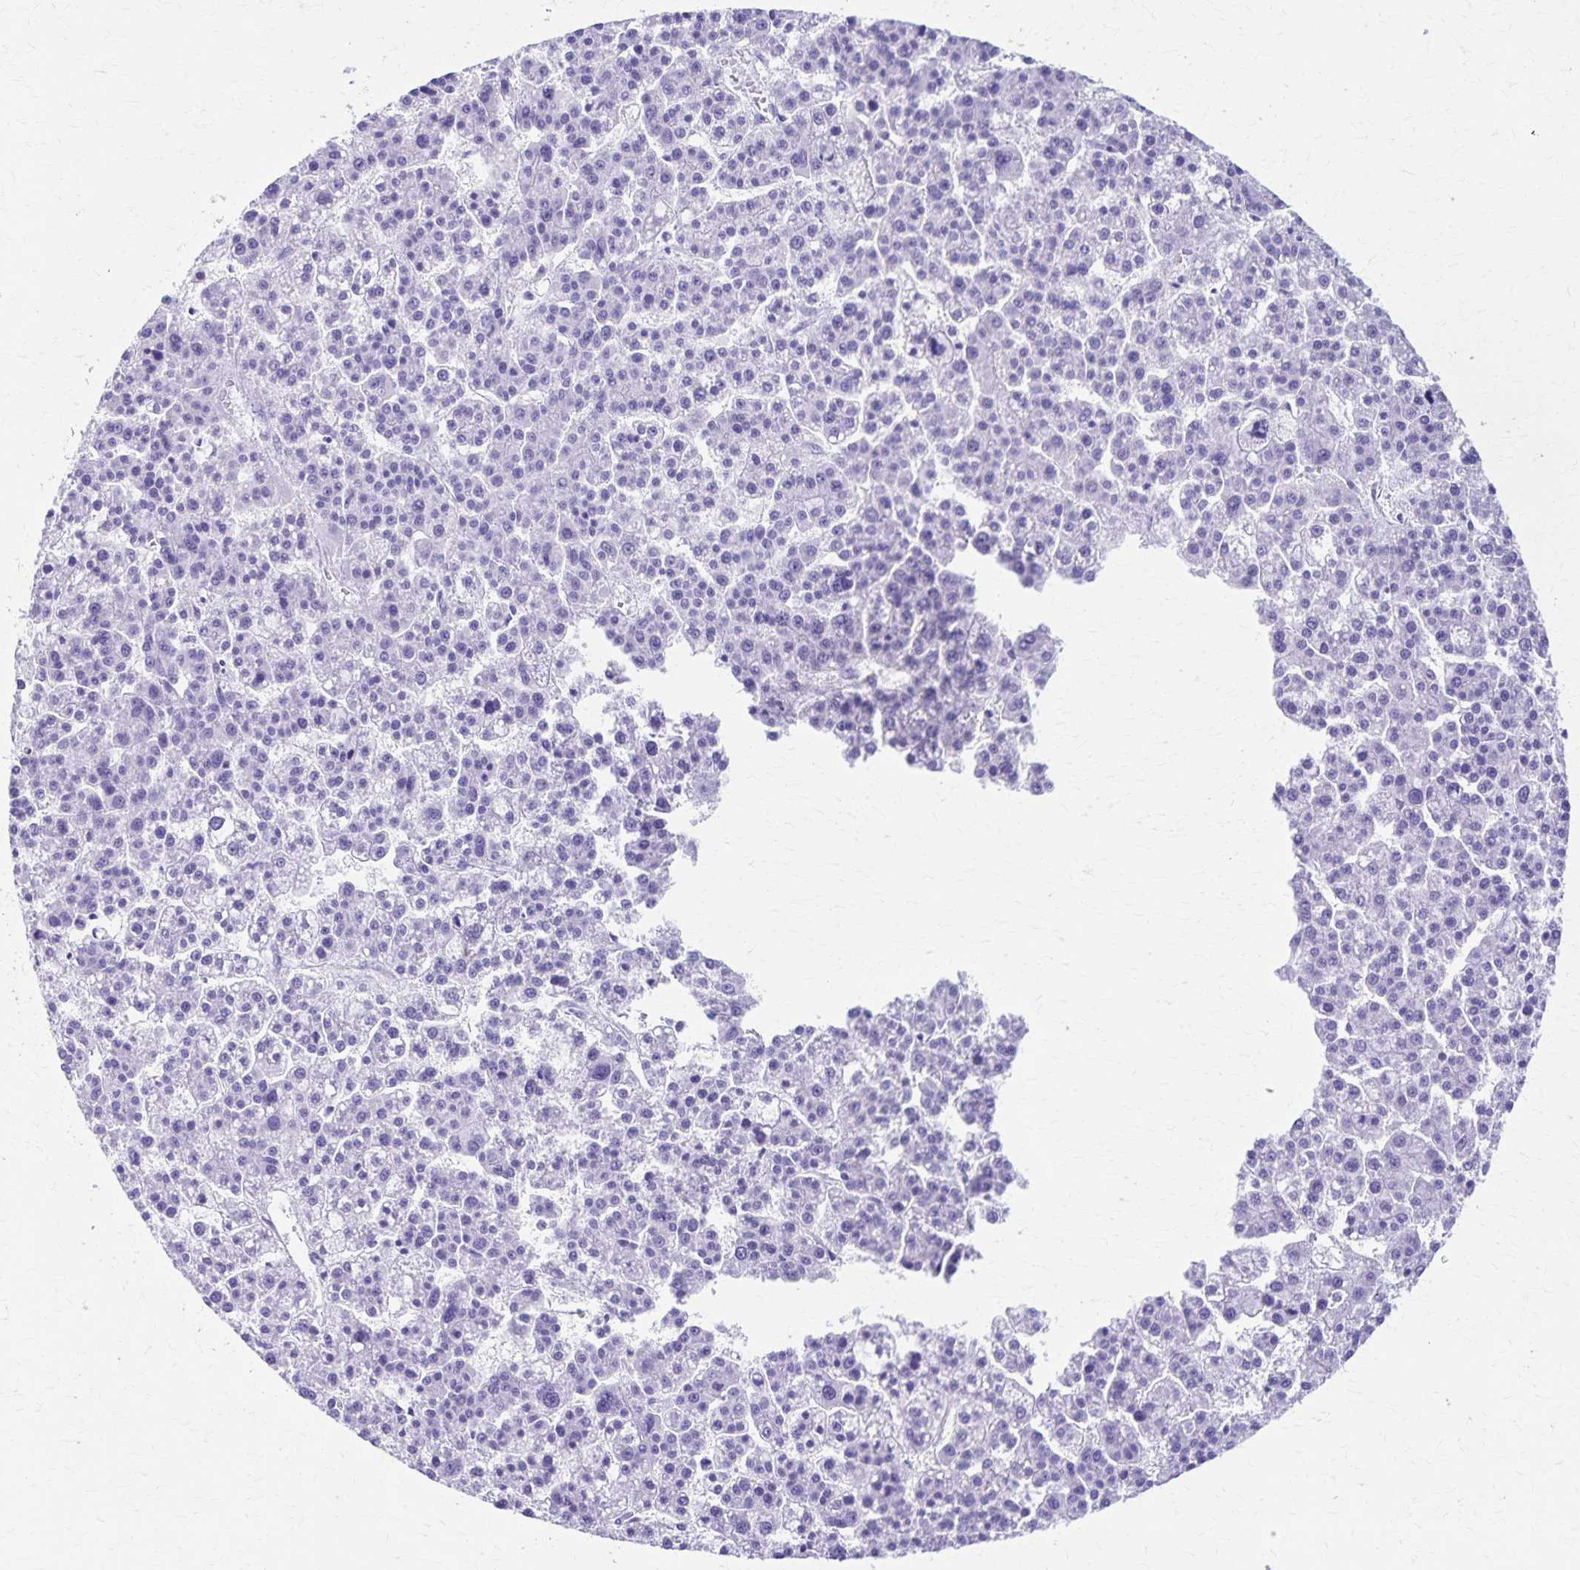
{"staining": {"intensity": "negative", "quantity": "none", "location": "none"}, "tissue": "liver cancer", "cell_type": "Tumor cells", "image_type": "cancer", "snomed": [{"axis": "morphology", "description": "Carcinoma, Hepatocellular, NOS"}, {"axis": "topography", "description": "Liver"}], "caption": "Immunohistochemistry of human hepatocellular carcinoma (liver) reveals no staining in tumor cells.", "gene": "DEFA5", "patient": {"sex": "female", "age": 58}}